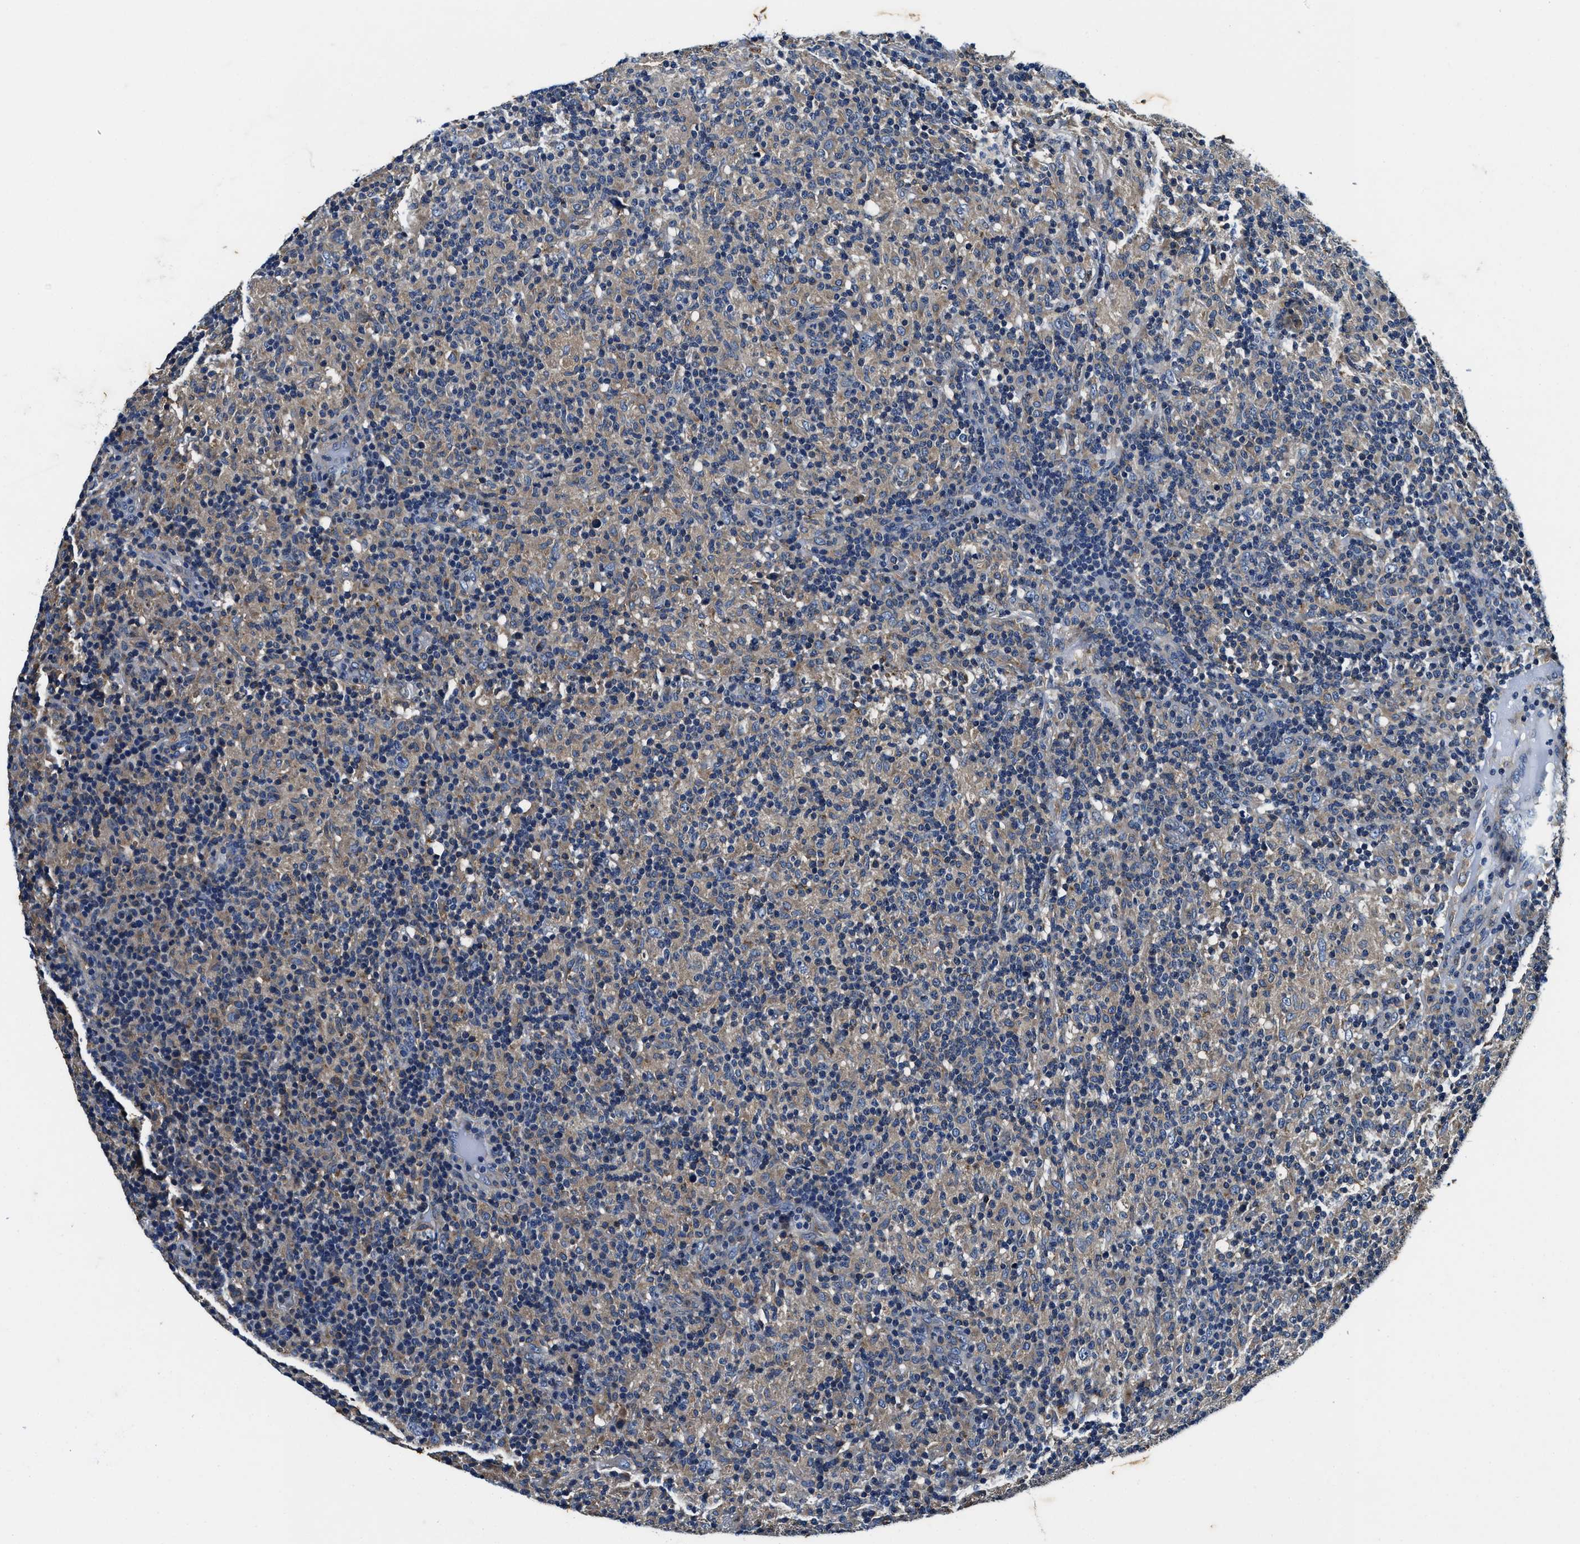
{"staining": {"intensity": "weak", "quantity": "25%-75%", "location": "cytoplasmic/membranous"}, "tissue": "lymphoma", "cell_type": "Tumor cells", "image_type": "cancer", "snomed": [{"axis": "morphology", "description": "Hodgkin's disease, NOS"}, {"axis": "topography", "description": "Lymph node"}], "caption": "A brown stain highlights weak cytoplasmic/membranous expression of a protein in human lymphoma tumor cells.", "gene": "PI4KB", "patient": {"sex": "male", "age": 70}}